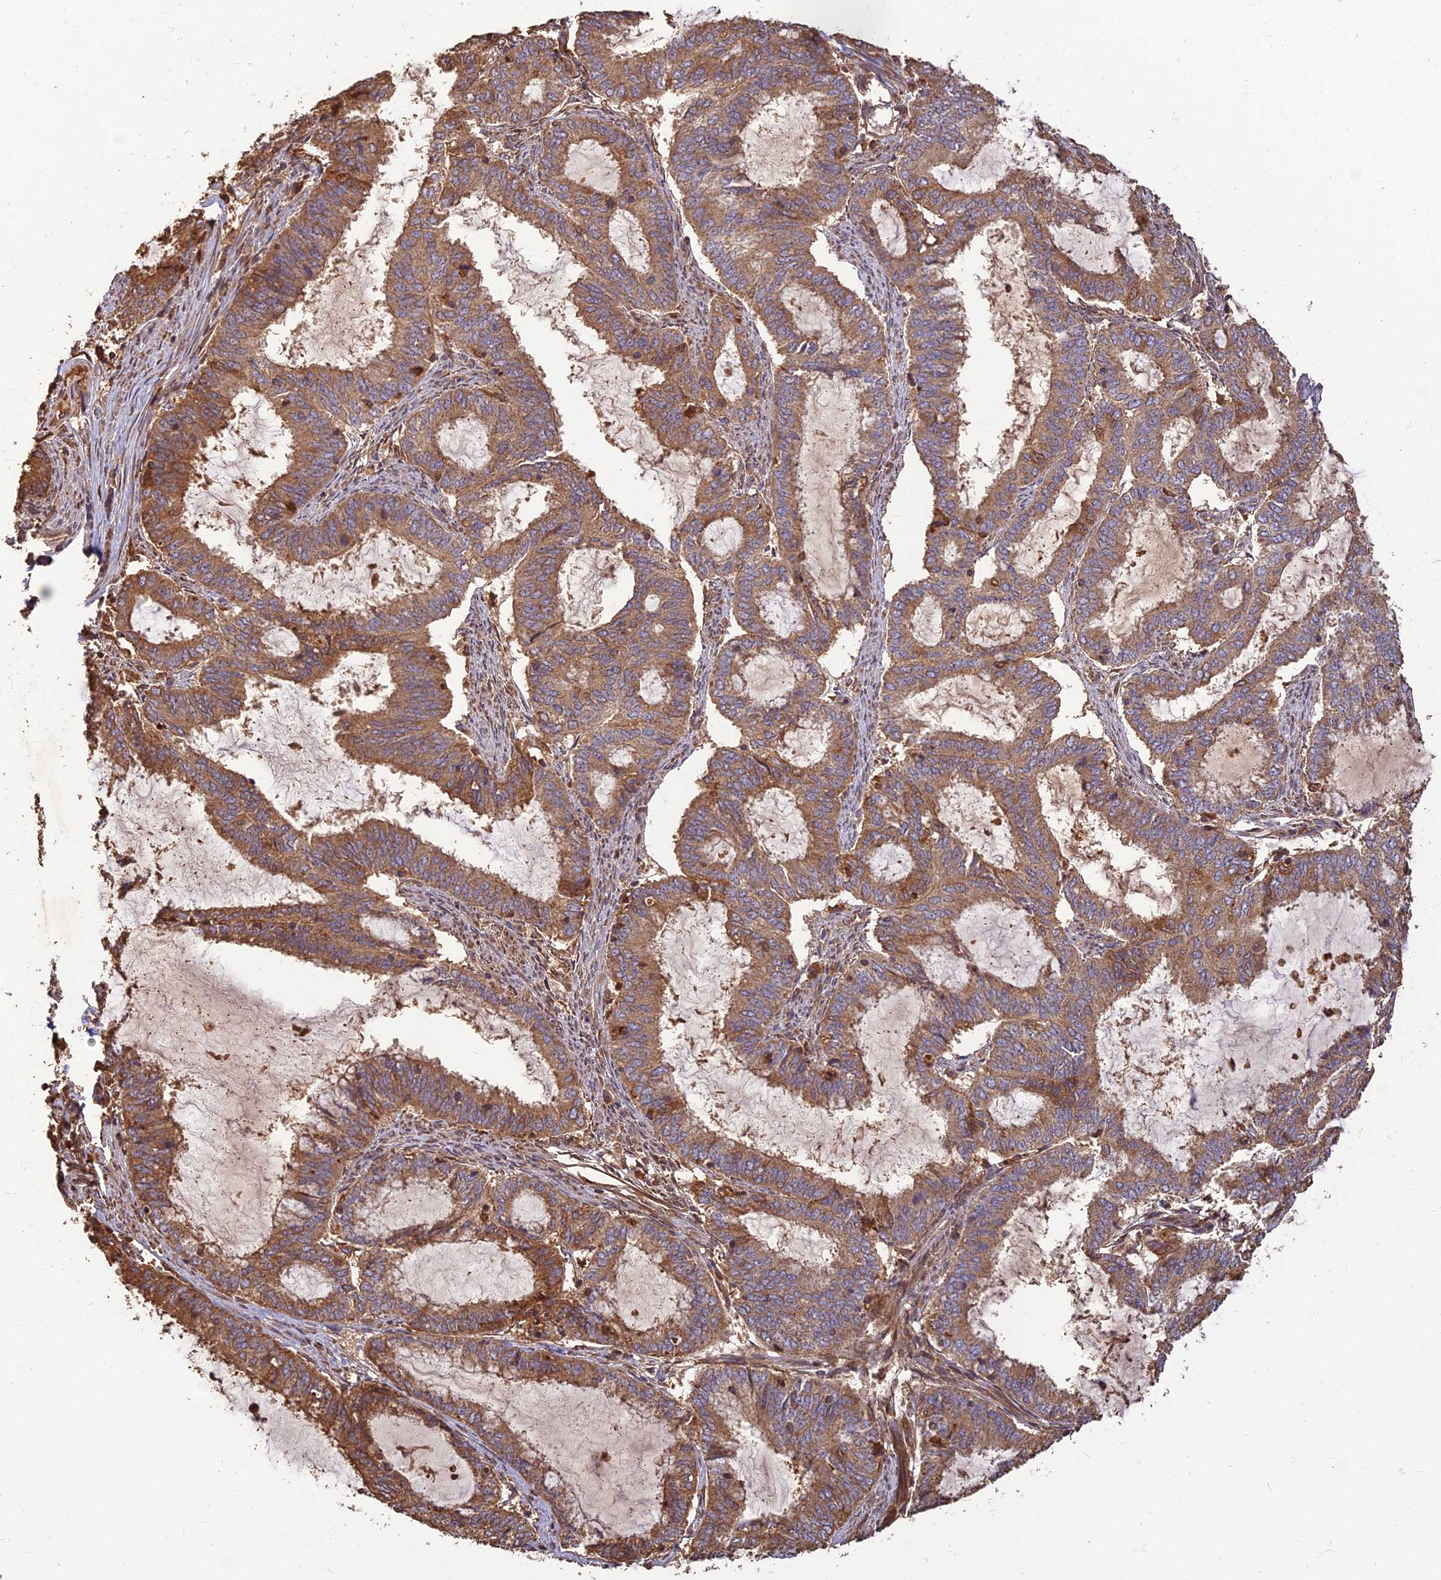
{"staining": {"intensity": "moderate", "quantity": ">75%", "location": "cytoplasmic/membranous"}, "tissue": "endometrial cancer", "cell_type": "Tumor cells", "image_type": "cancer", "snomed": [{"axis": "morphology", "description": "Adenocarcinoma, NOS"}, {"axis": "topography", "description": "Endometrium"}], "caption": "Immunohistochemical staining of endometrial cancer displays medium levels of moderate cytoplasmic/membranous protein positivity in about >75% of tumor cells. The protein is stained brown, and the nuclei are stained in blue (DAB (3,3'-diaminobenzidine) IHC with brightfield microscopy, high magnification).", "gene": "CORO1C", "patient": {"sex": "female", "age": 51}}